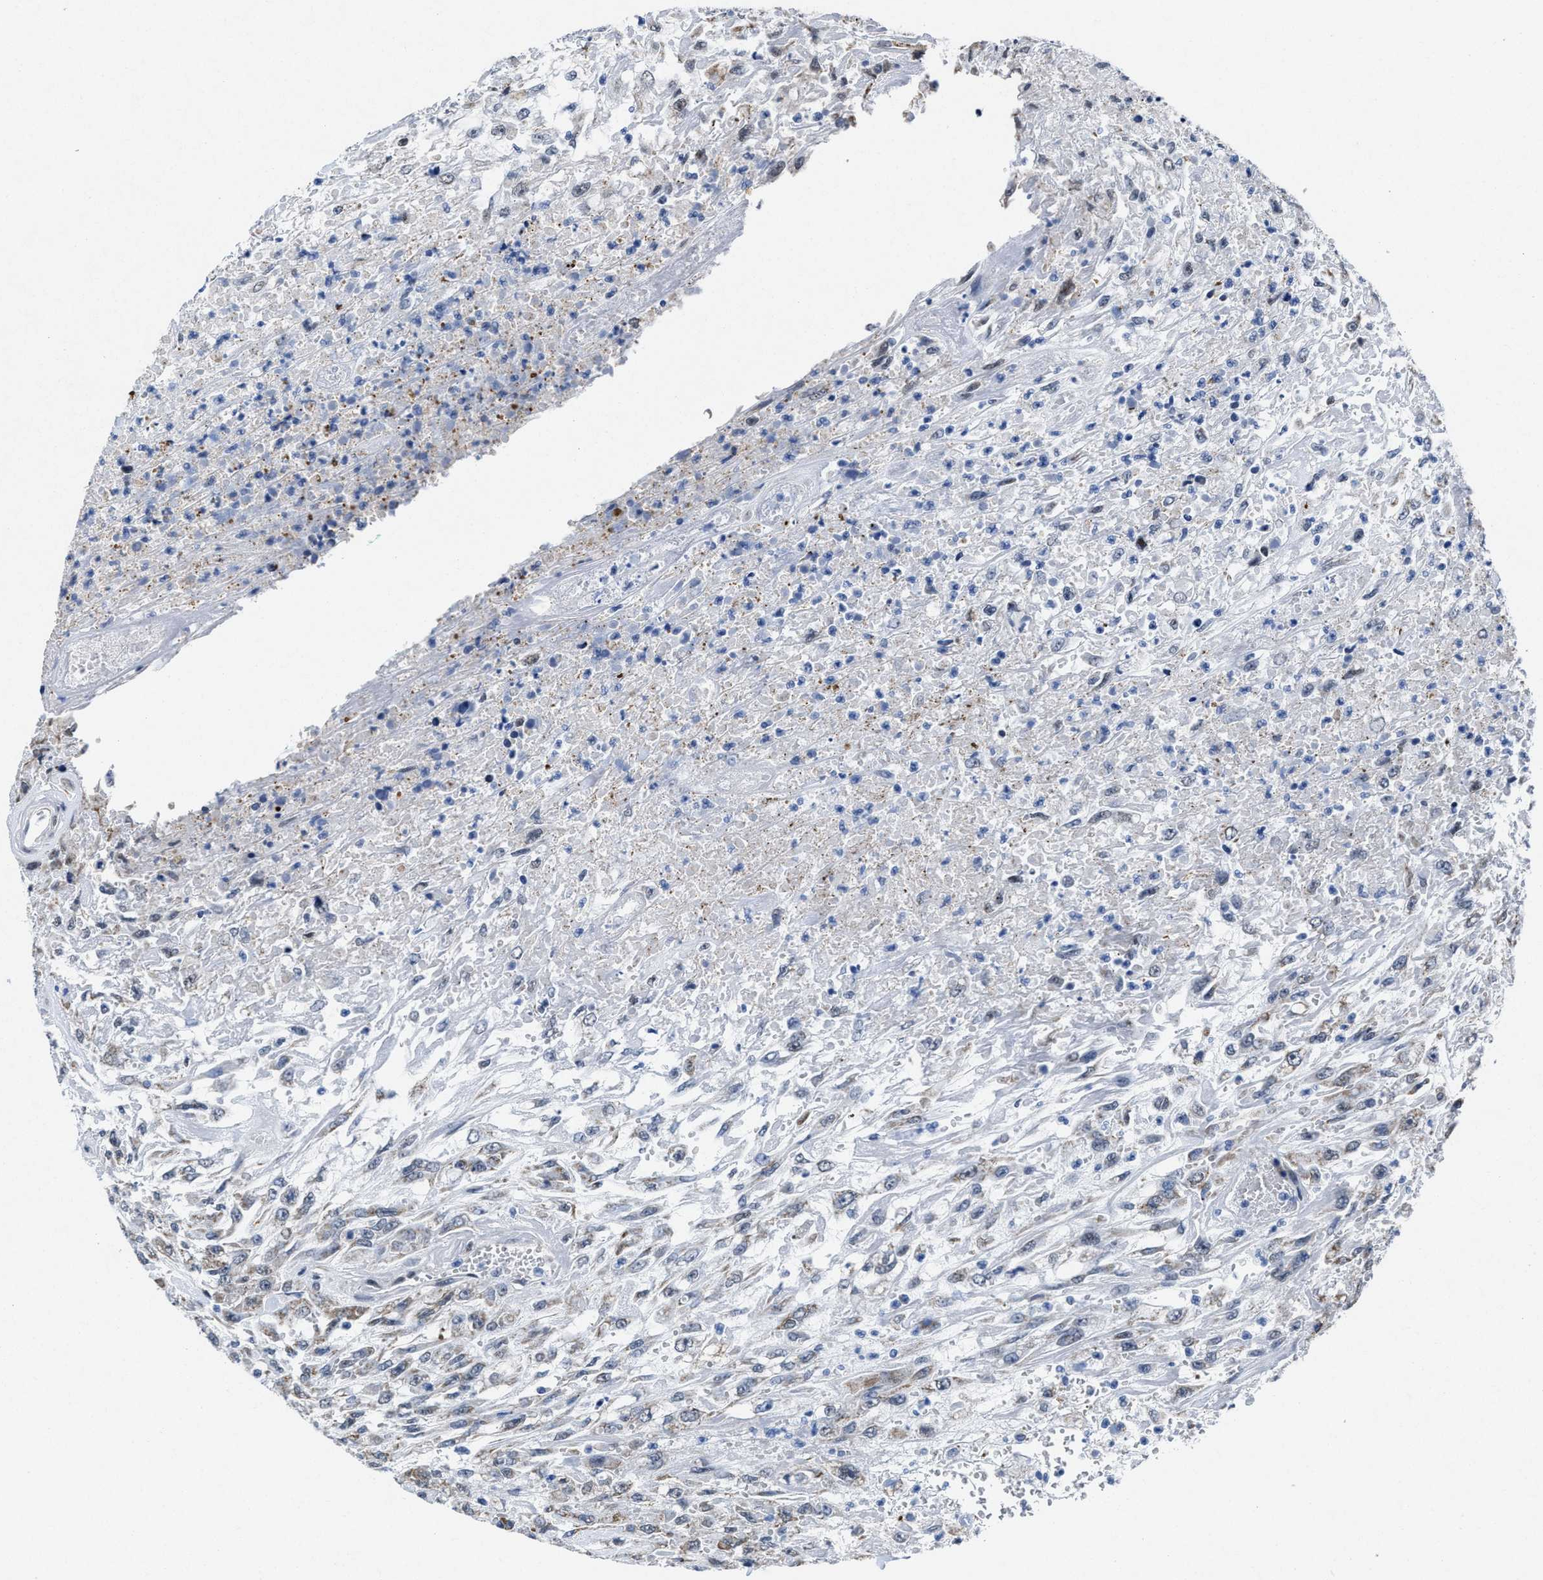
{"staining": {"intensity": "moderate", "quantity": "<25%", "location": "cytoplasmic/membranous"}, "tissue": "urothelial cancer", "cell_type": "Tumor cells", "image_type": "cancer", "snomed": [{"axis": "morphology", "description": "Urothelial carcinoma, High grade"}, {"axis": "topography", "description": "Urinary bladder"}], "caption": "Immunohistochemical staining of urothelial cancer exhibits low levels of moderate cytoplasmic/membranous protein expression in approximately <25% of tumor cells. Immunohistochemistry (ihc) stains the protein of interest in brown and the nuclei are stained blue.", "gene": "ID3", "patient": {"sex": "male", "age": 46}}